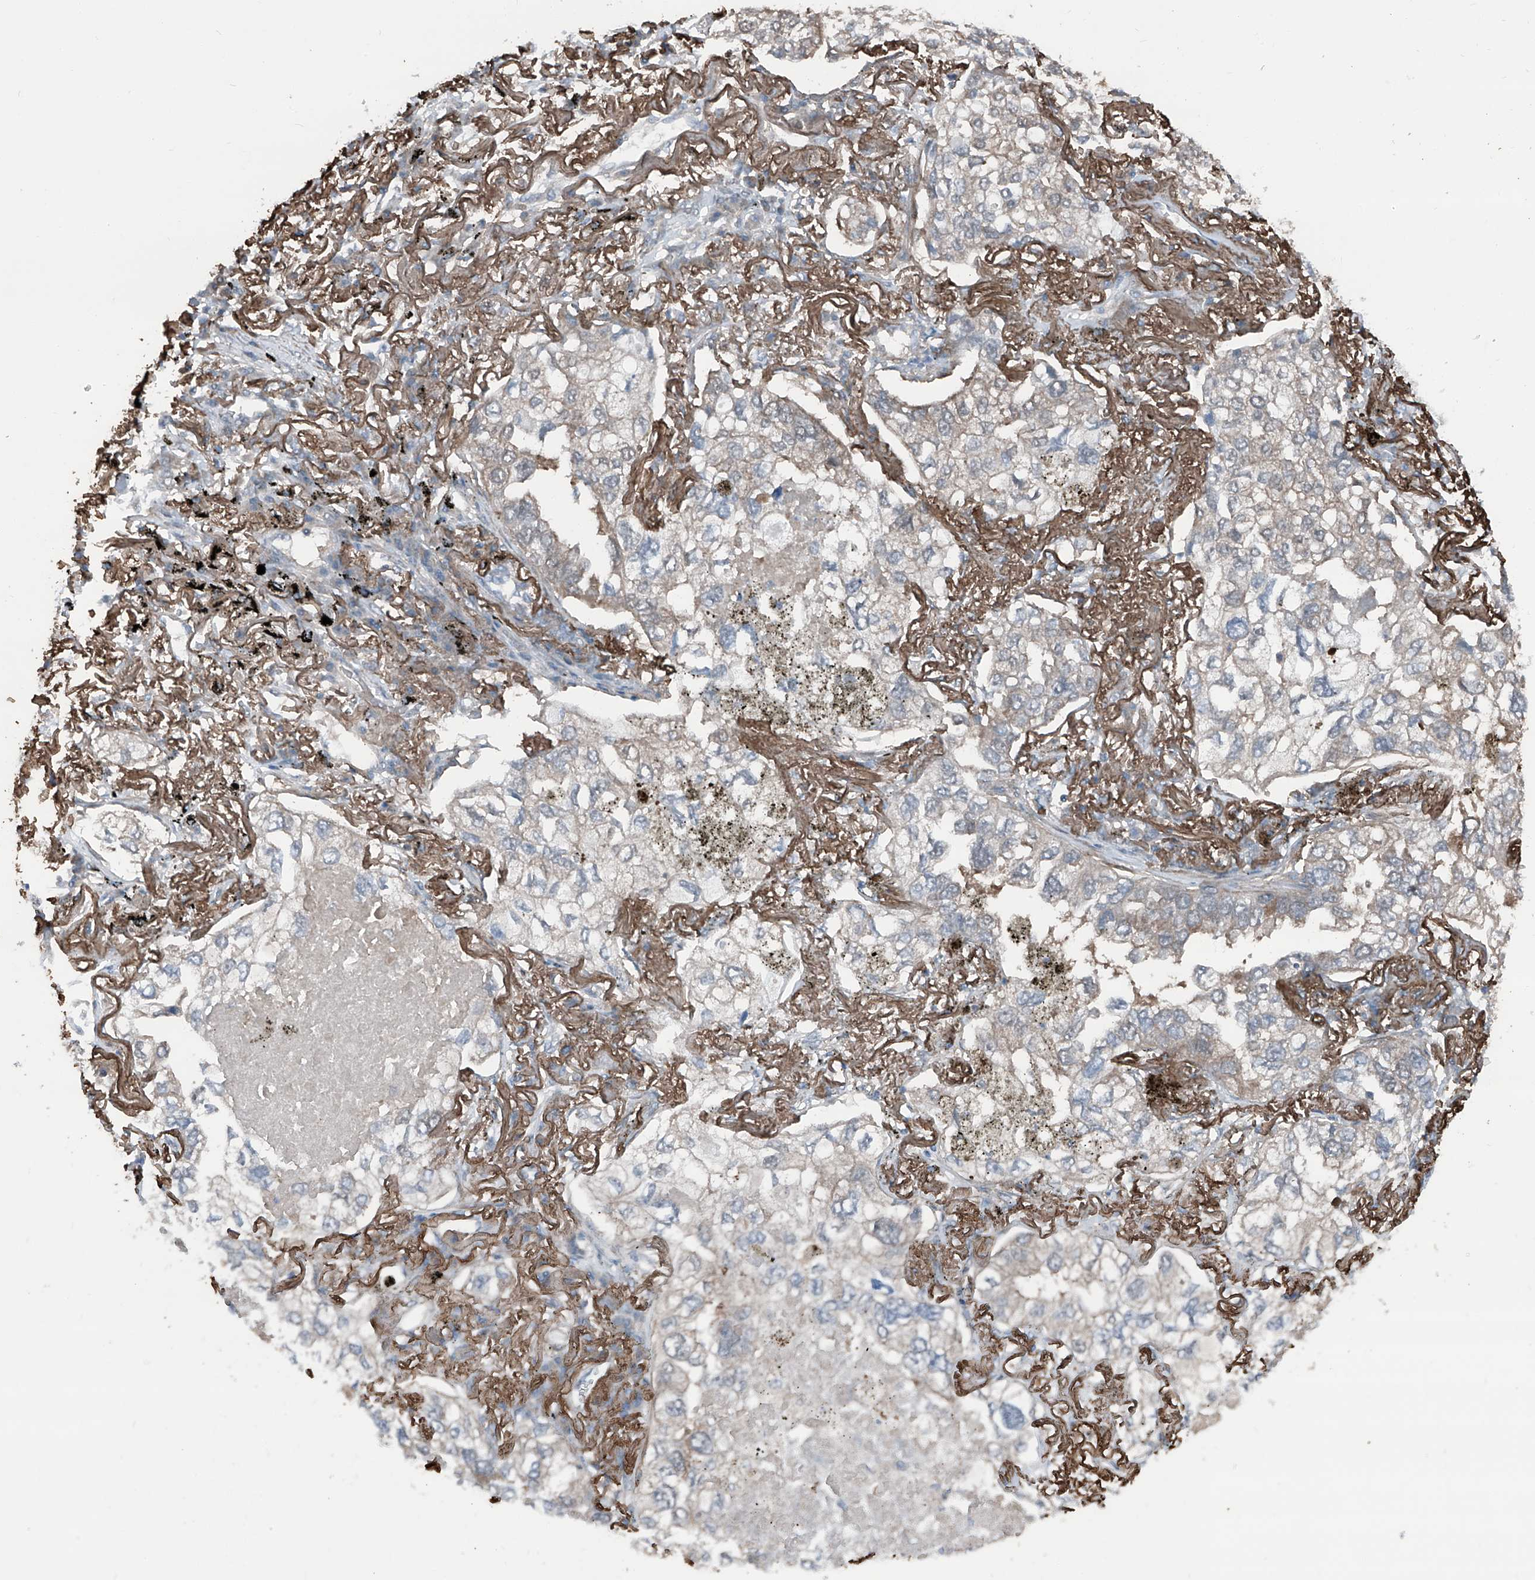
{"staining": {"intensity": "weak", "quantity": "<25%", "location": "cytoplasmic/membranous"}, "tissue": "lung cancer", "cell_type": "Tumor cells", "image_type": "cancer", "snomed": [{"axis": "morphology", "description": "Adenocarcinoma, NOS"}, {"axis": "topography", "description": "Lung"}], "caption": "The histopathology image exhibits no significant expression in tumor cells of lung adenocarcinoma.", "gene": "HSPB11", "patient": {"sex": "male", "age": 65}}